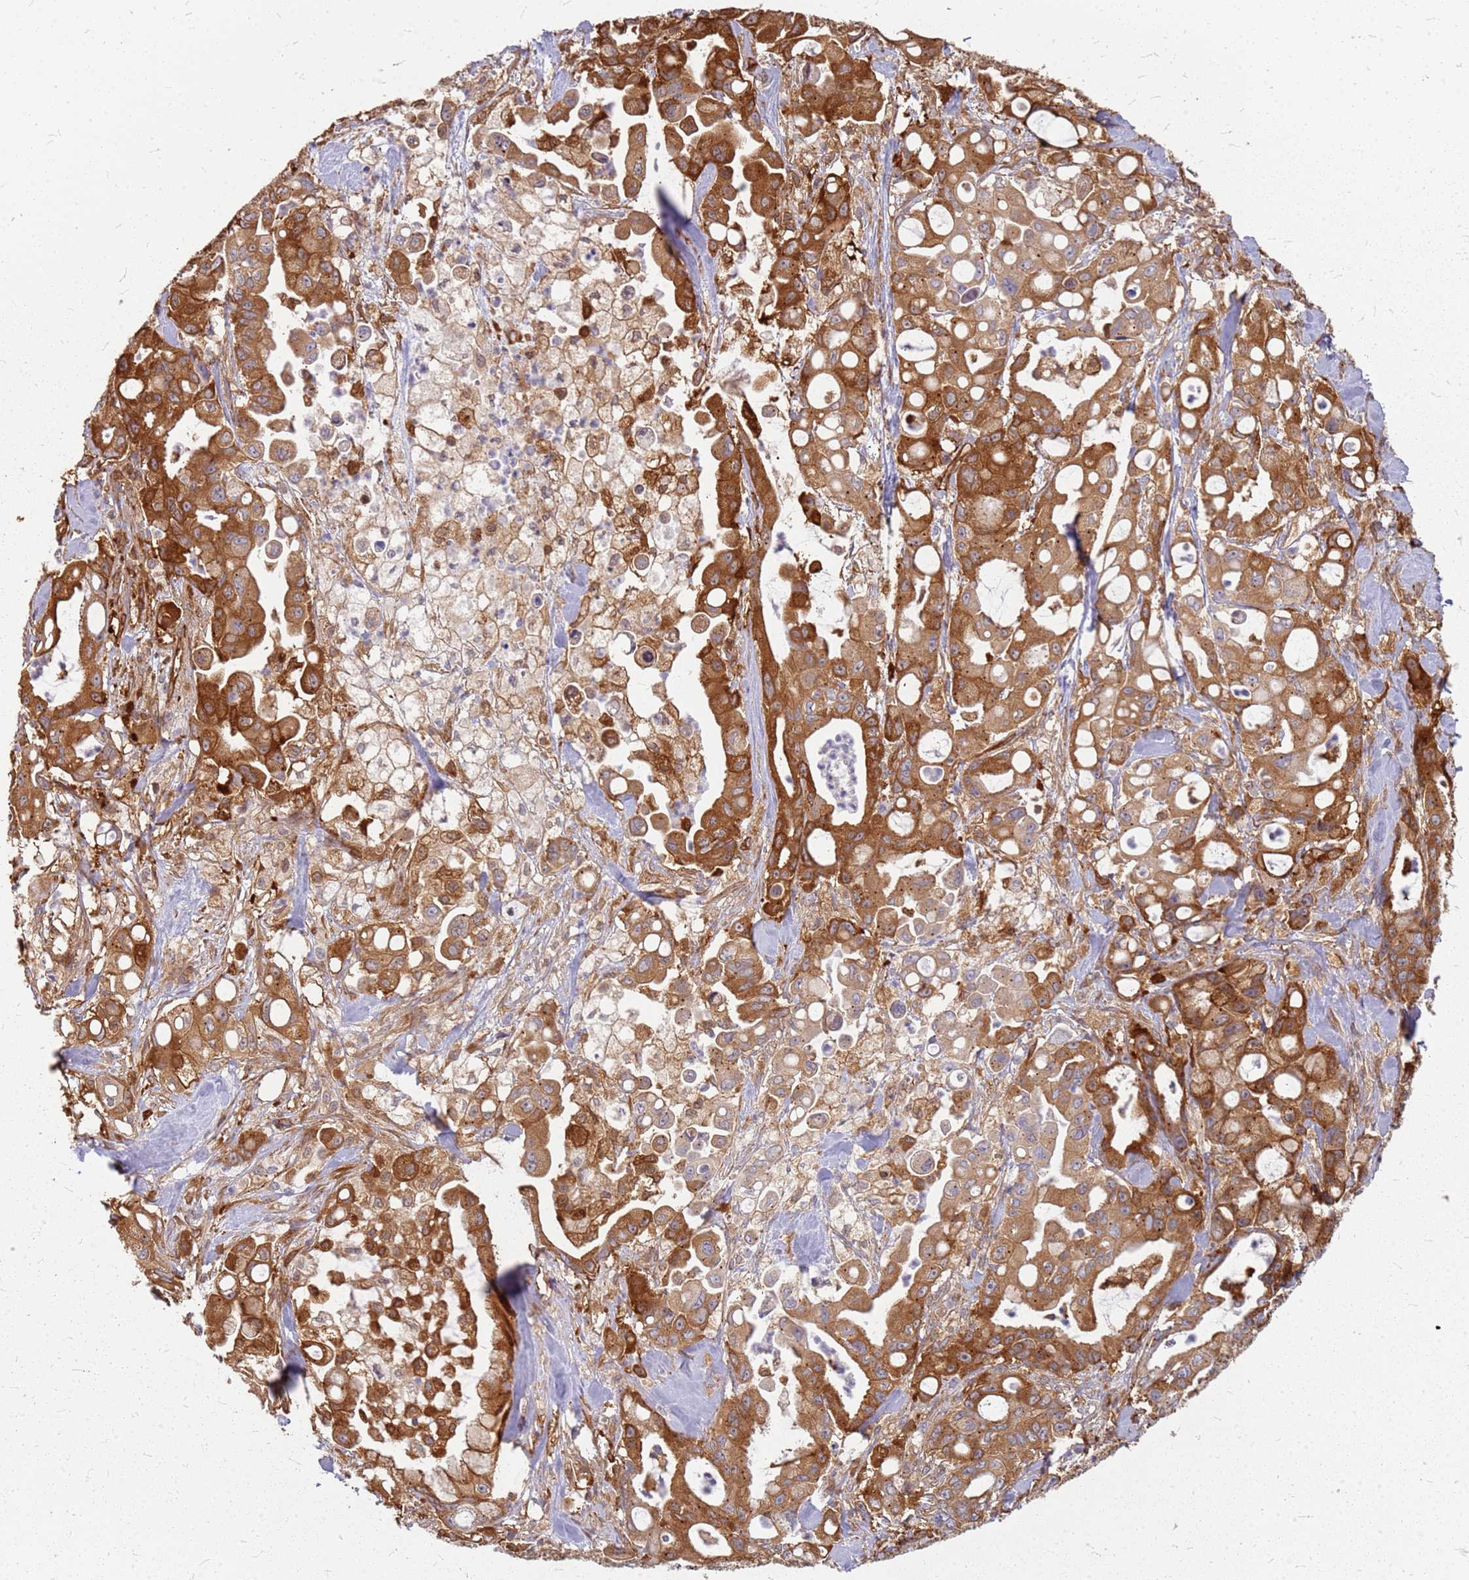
{"staining": {"intensity": "moderate", "quantity": ">75%", "location": "cytoplasmic/membranous"}, "tissue": "pancreatic cancer", "cell_type": "Tumor cells", "image_type": "cancer", "snomed": [{"axis": "morphology", "description": "Adenocarcinoma, NOS"}, {"axis": "topography", "description": "Pancreas"}], "caption": "High-magnification brightfield microscopy of pancreatic cancer (adenocarcinoma) stained with DAB (brown) and counterstained with hematoxylin (blue). tumor cells exhibit moderate cytoplasmic/membranous expression is appreciated in approximately>75% of cells.", "gene": "HDX", "patient": {"sex": "male", "age": 68}}